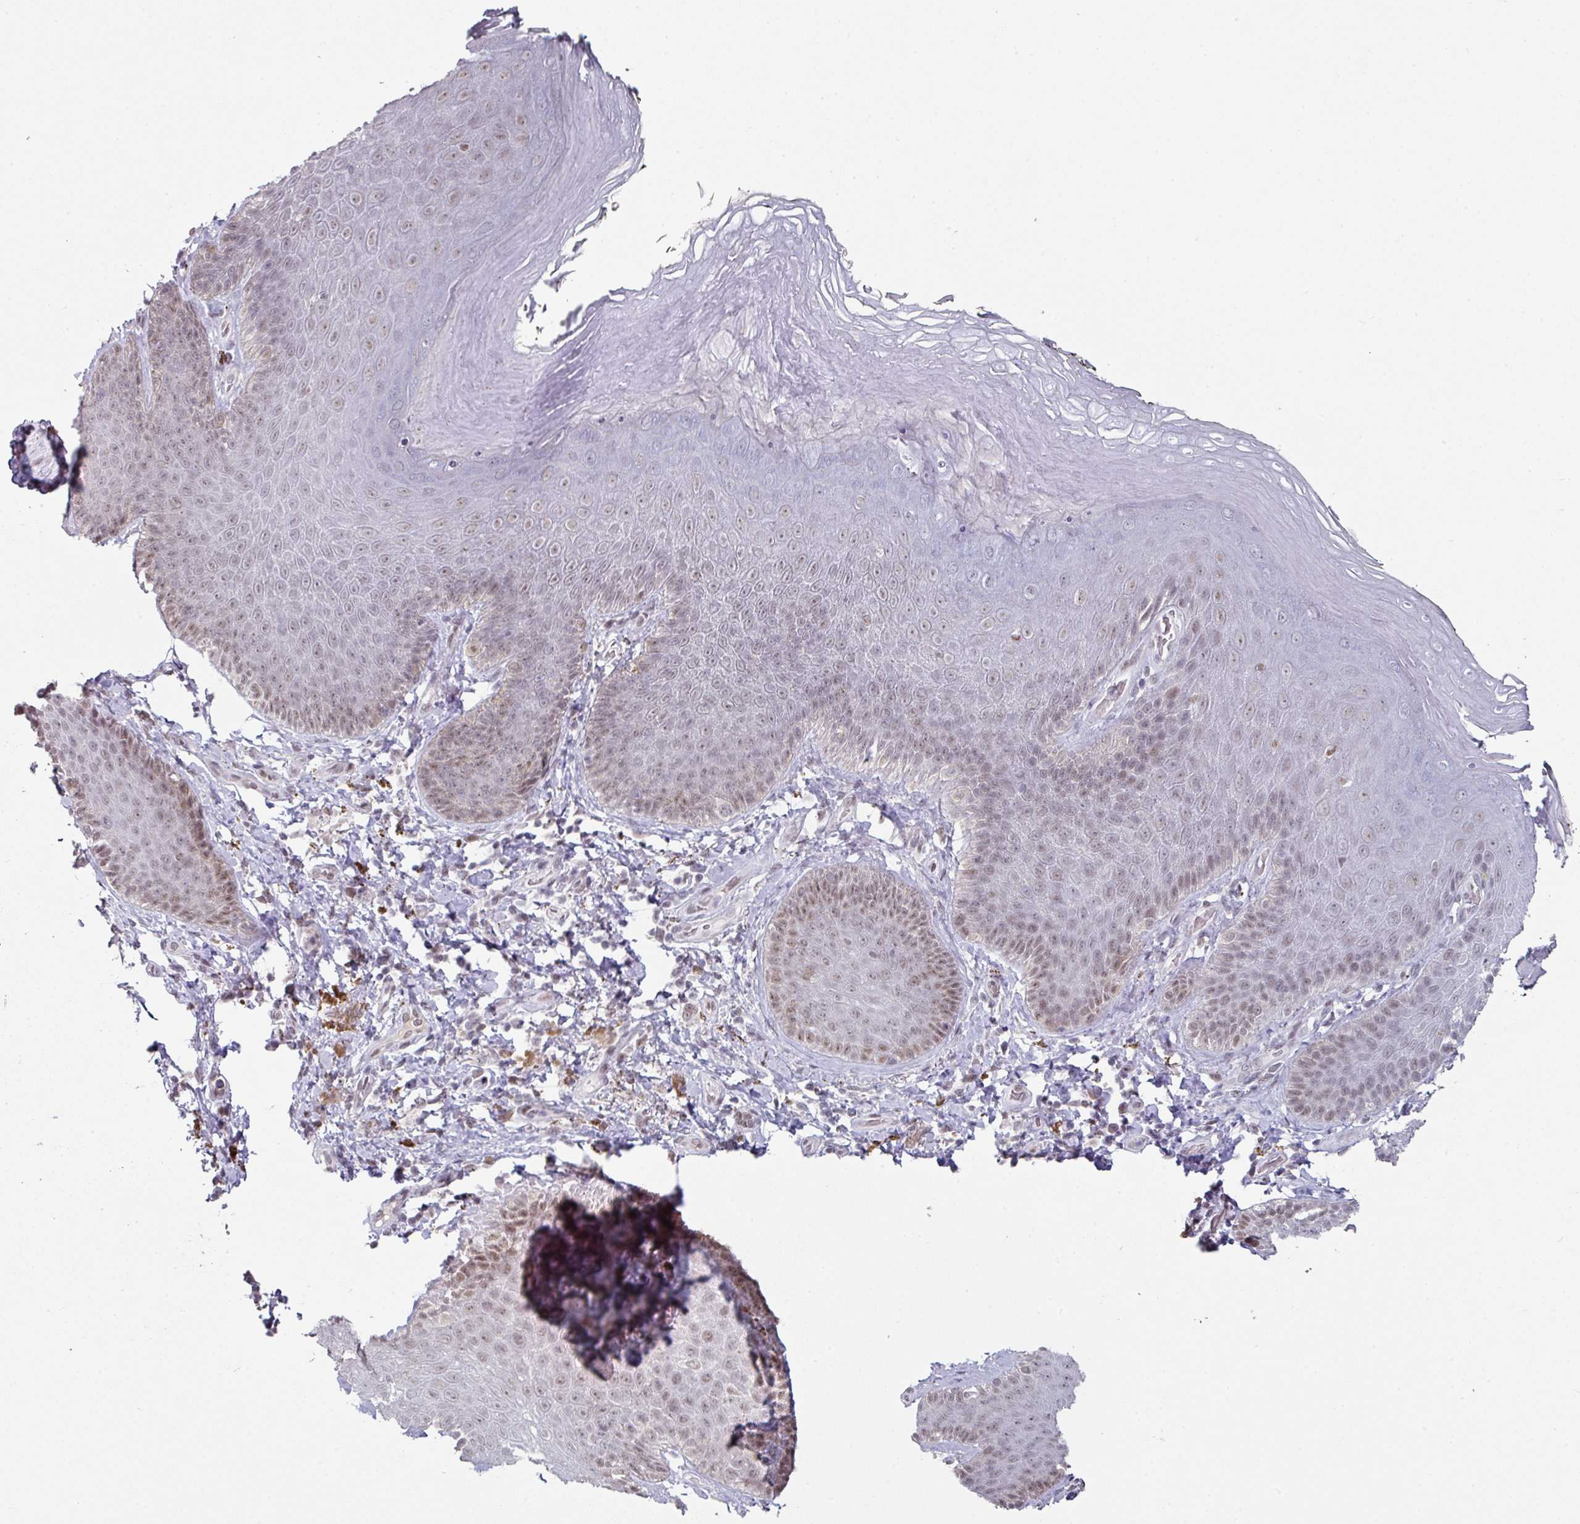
{"staining": {"intensity": "moderate", "quantity": "25%-75%", "location": "nuclear"}, "tissue": "skin", "cell_type": "Epidermal cells", "image_type": "normal", "snomed": [{"axis": "morphology", "description": "Normal tissue, NOS"}, {"axis": "topography", "description": "Anal"}, {"axis": "topography", "description": "Peripheral nerve tissue"}], "caption": "Immunohistochemistry (IHC) staining of unremarkable skin, which demonstrates medium levels of moderate nuclear expression in approximately 25%-75% of epidermal cells indicating moderate nuclear protein staining. The staining was performed using DAB (brown) for protein detection and nuclei were counterstained in hematoxylin (blue).", "gene": "ELK1", "patient": {"sex": "male", "age": 53}}